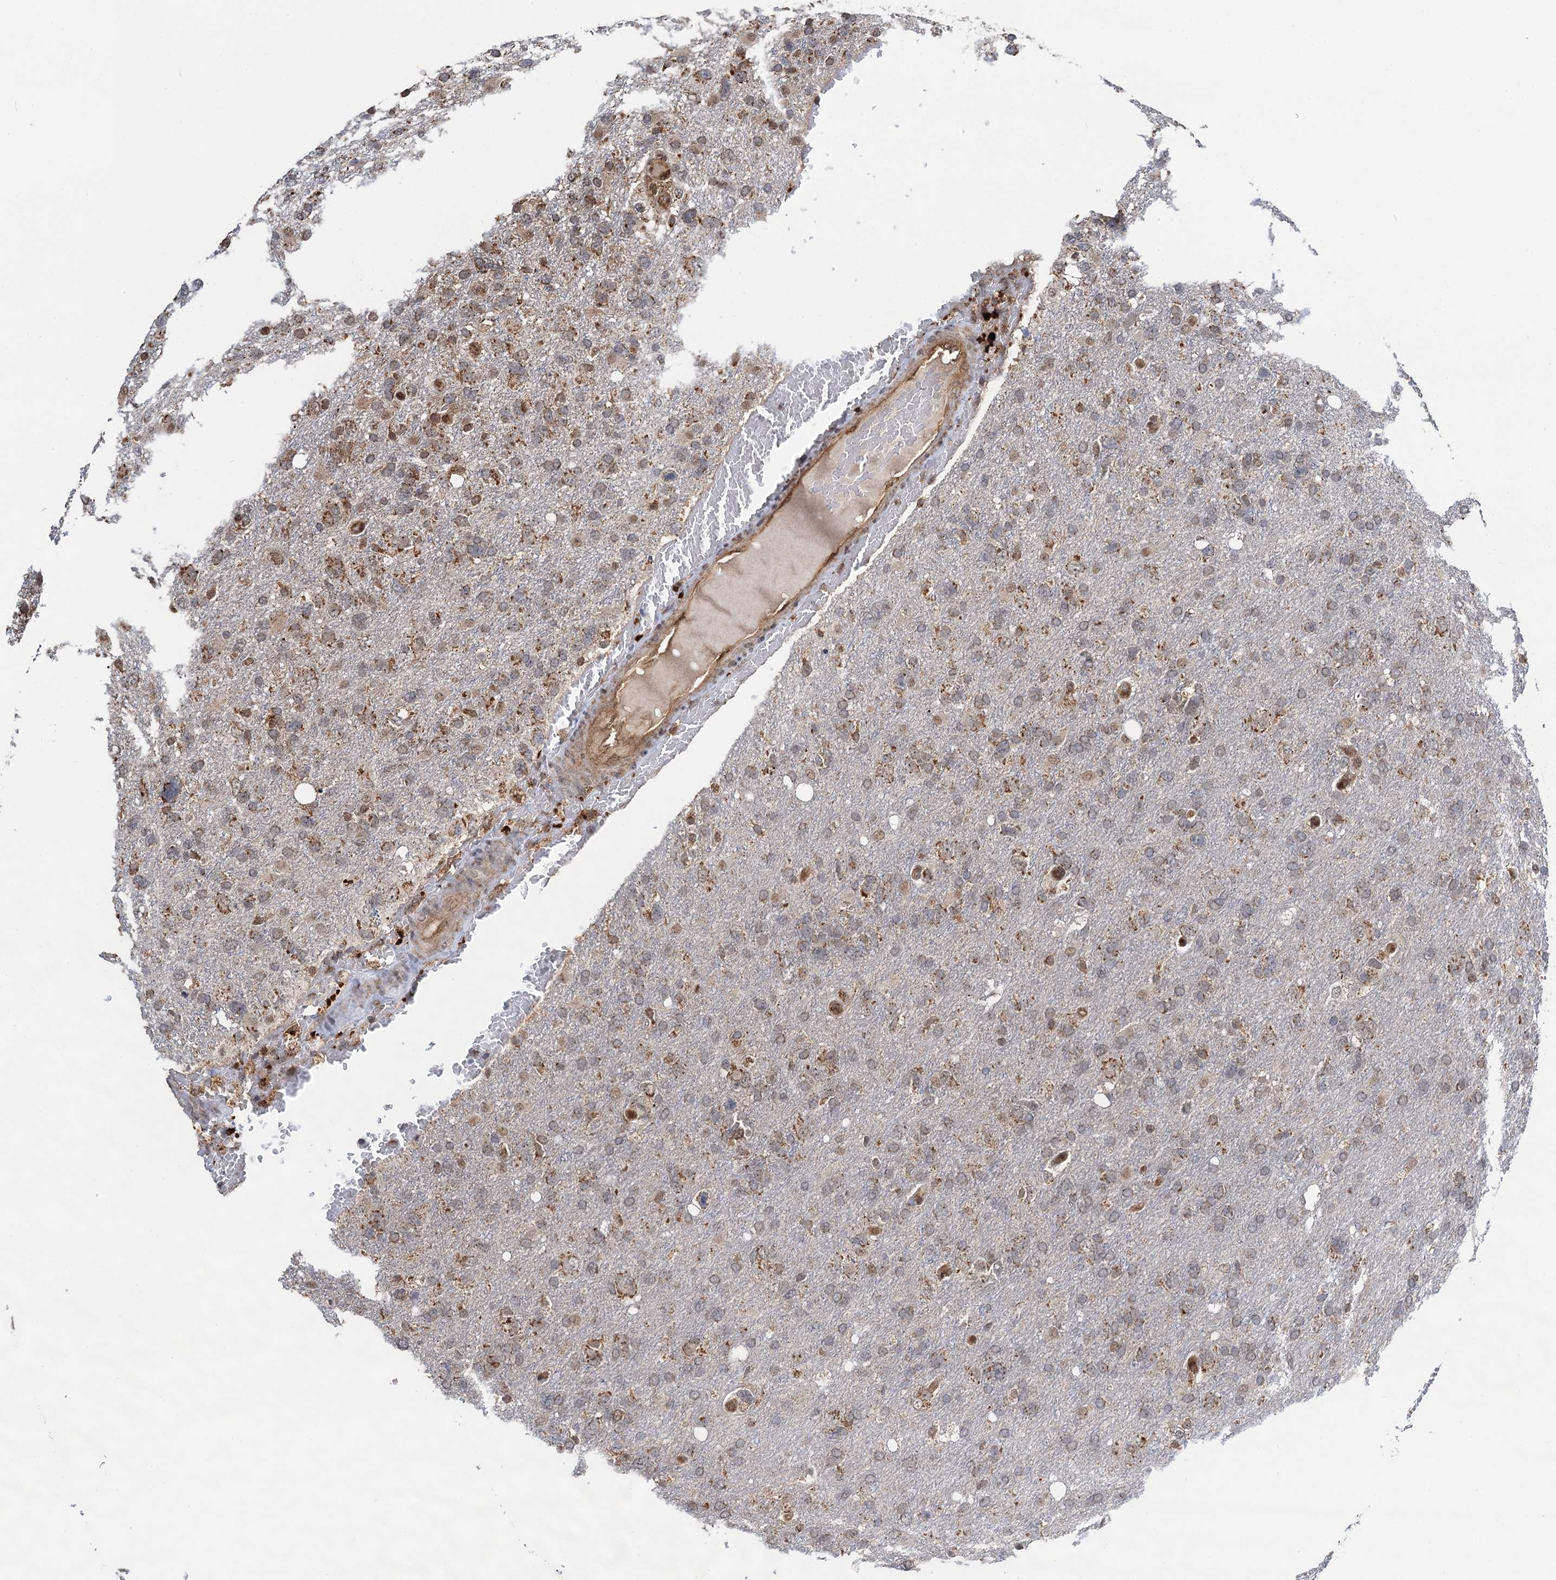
{"staining": {"intensity": "moderate", "quantity": "<25%", "location": "cytoplasmic/membranous"}, "tissue": "glioma", "cell_type": "Tumor cells", "image_type": "cancer", "snomed": [{"axis": "morphology", "description": "Glioma, malignant, High grade"}, {"axis": "topography", "description": "Brain"}], "caption": "This micrograph displays malignant high-grade glioma stained with IHC to label a protein in brown. The cytoplasmic/membranous of tumor cells show moderate positivity for the protein. Nuclei are counter-stained blue.", "gene": "CMPK2", "patient": {"sex": "male", "age": 61}}